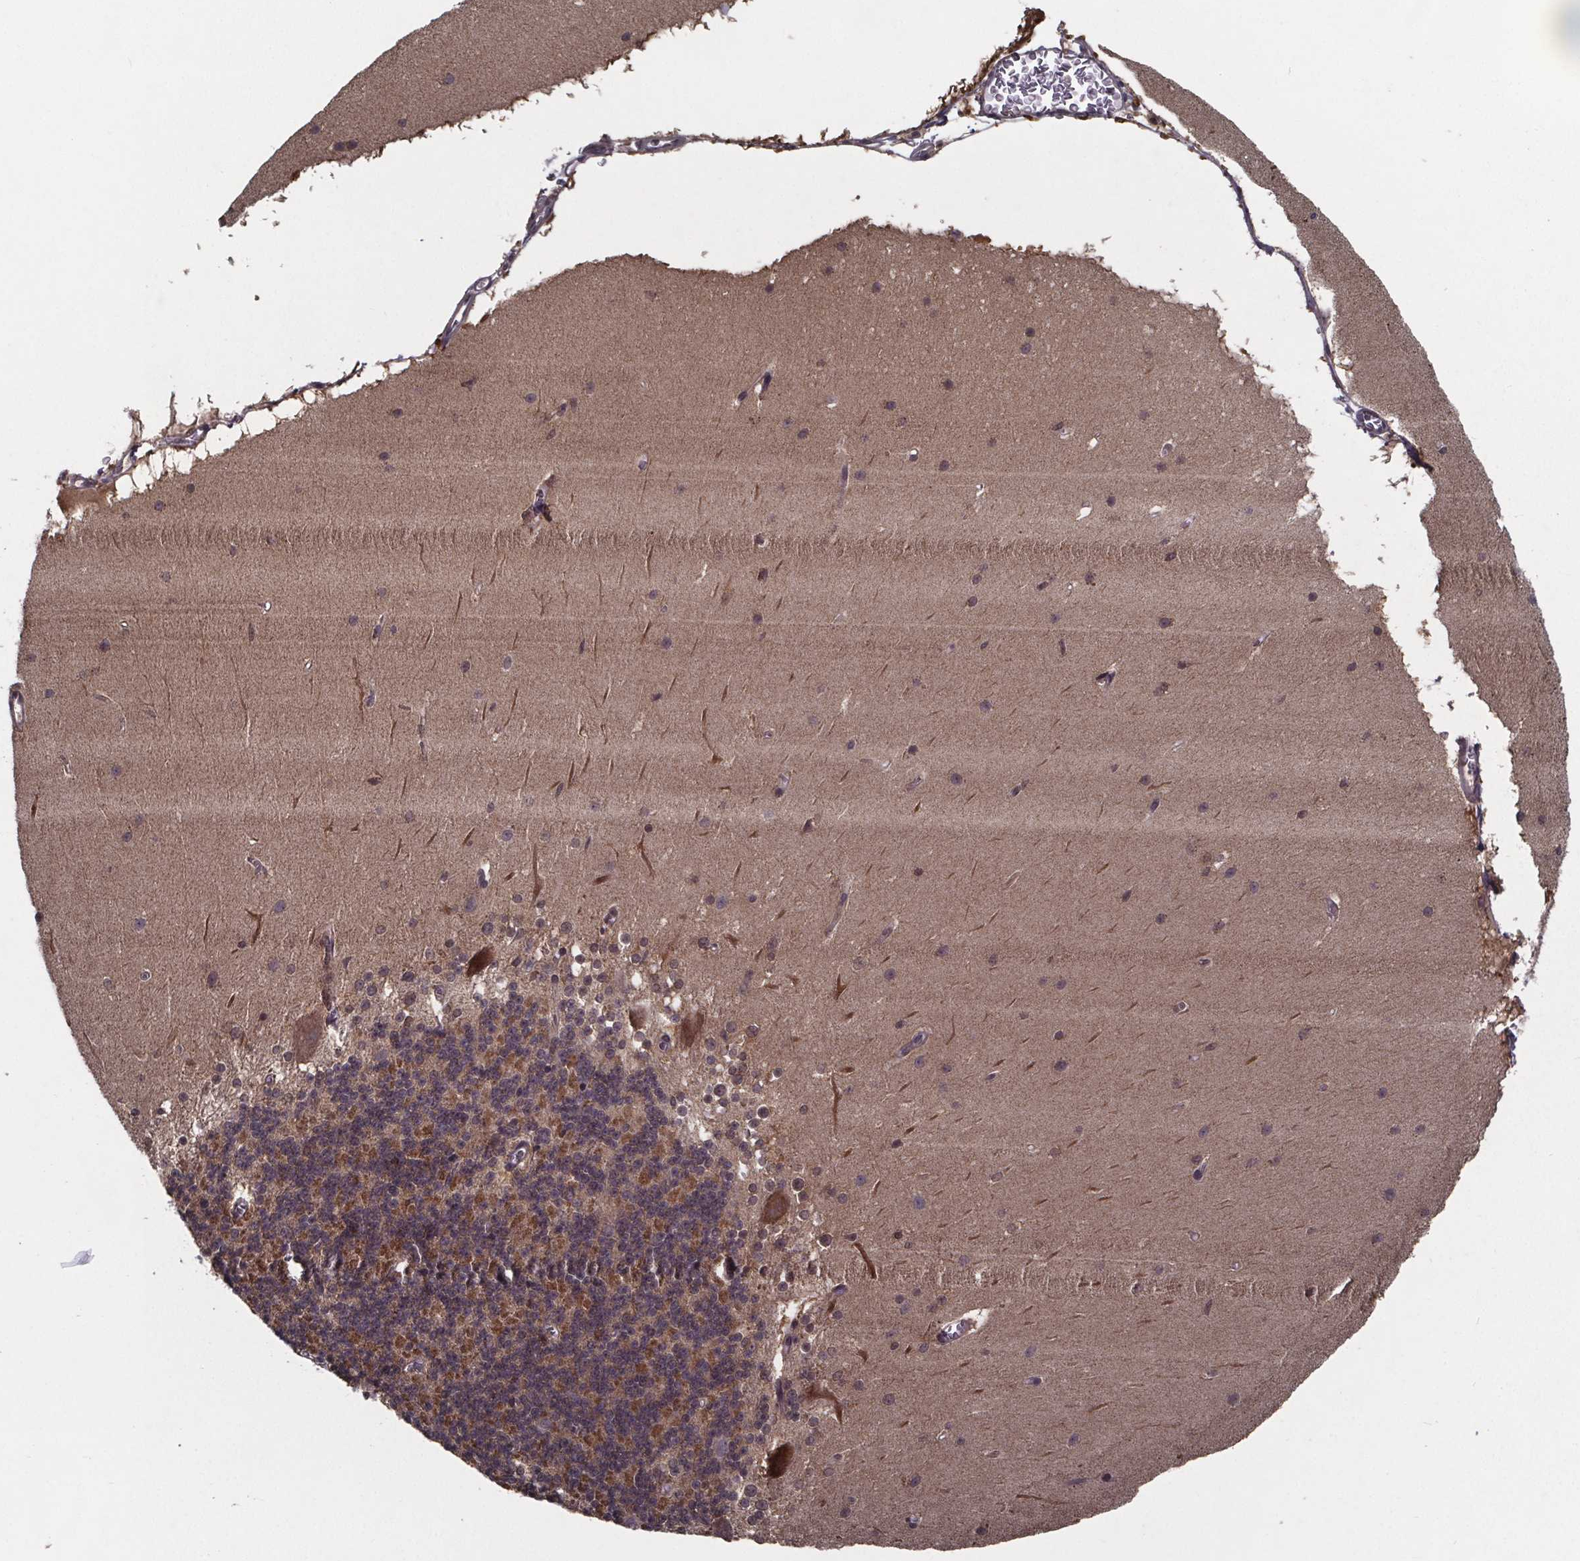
{"staining": {"intensity": "moderate", "quantity": "25%-75%", "location": "cytoplasmic/membranous"}, "tissue": "cerebellum", "cell_type": "Cells in granular layer", "image_type": "normal", "snomed": [{"axis": "morphology", "description": "Normal tissue, NOS"}, {"axis": "topography", "description": "Cerebellum"}], "caption": "IHC image of normal cerebellum: human cerebellum stained using immunohistochemistry (IHC) displays medium levels of moderate protein expression localized specifically in the cytoplasmic/membranous of cells in granular layer, appearing as a cytoplasmic/membranous brown color.", "gene": "FN3KRP", "patient": {"sex": "female", "age": 19}}